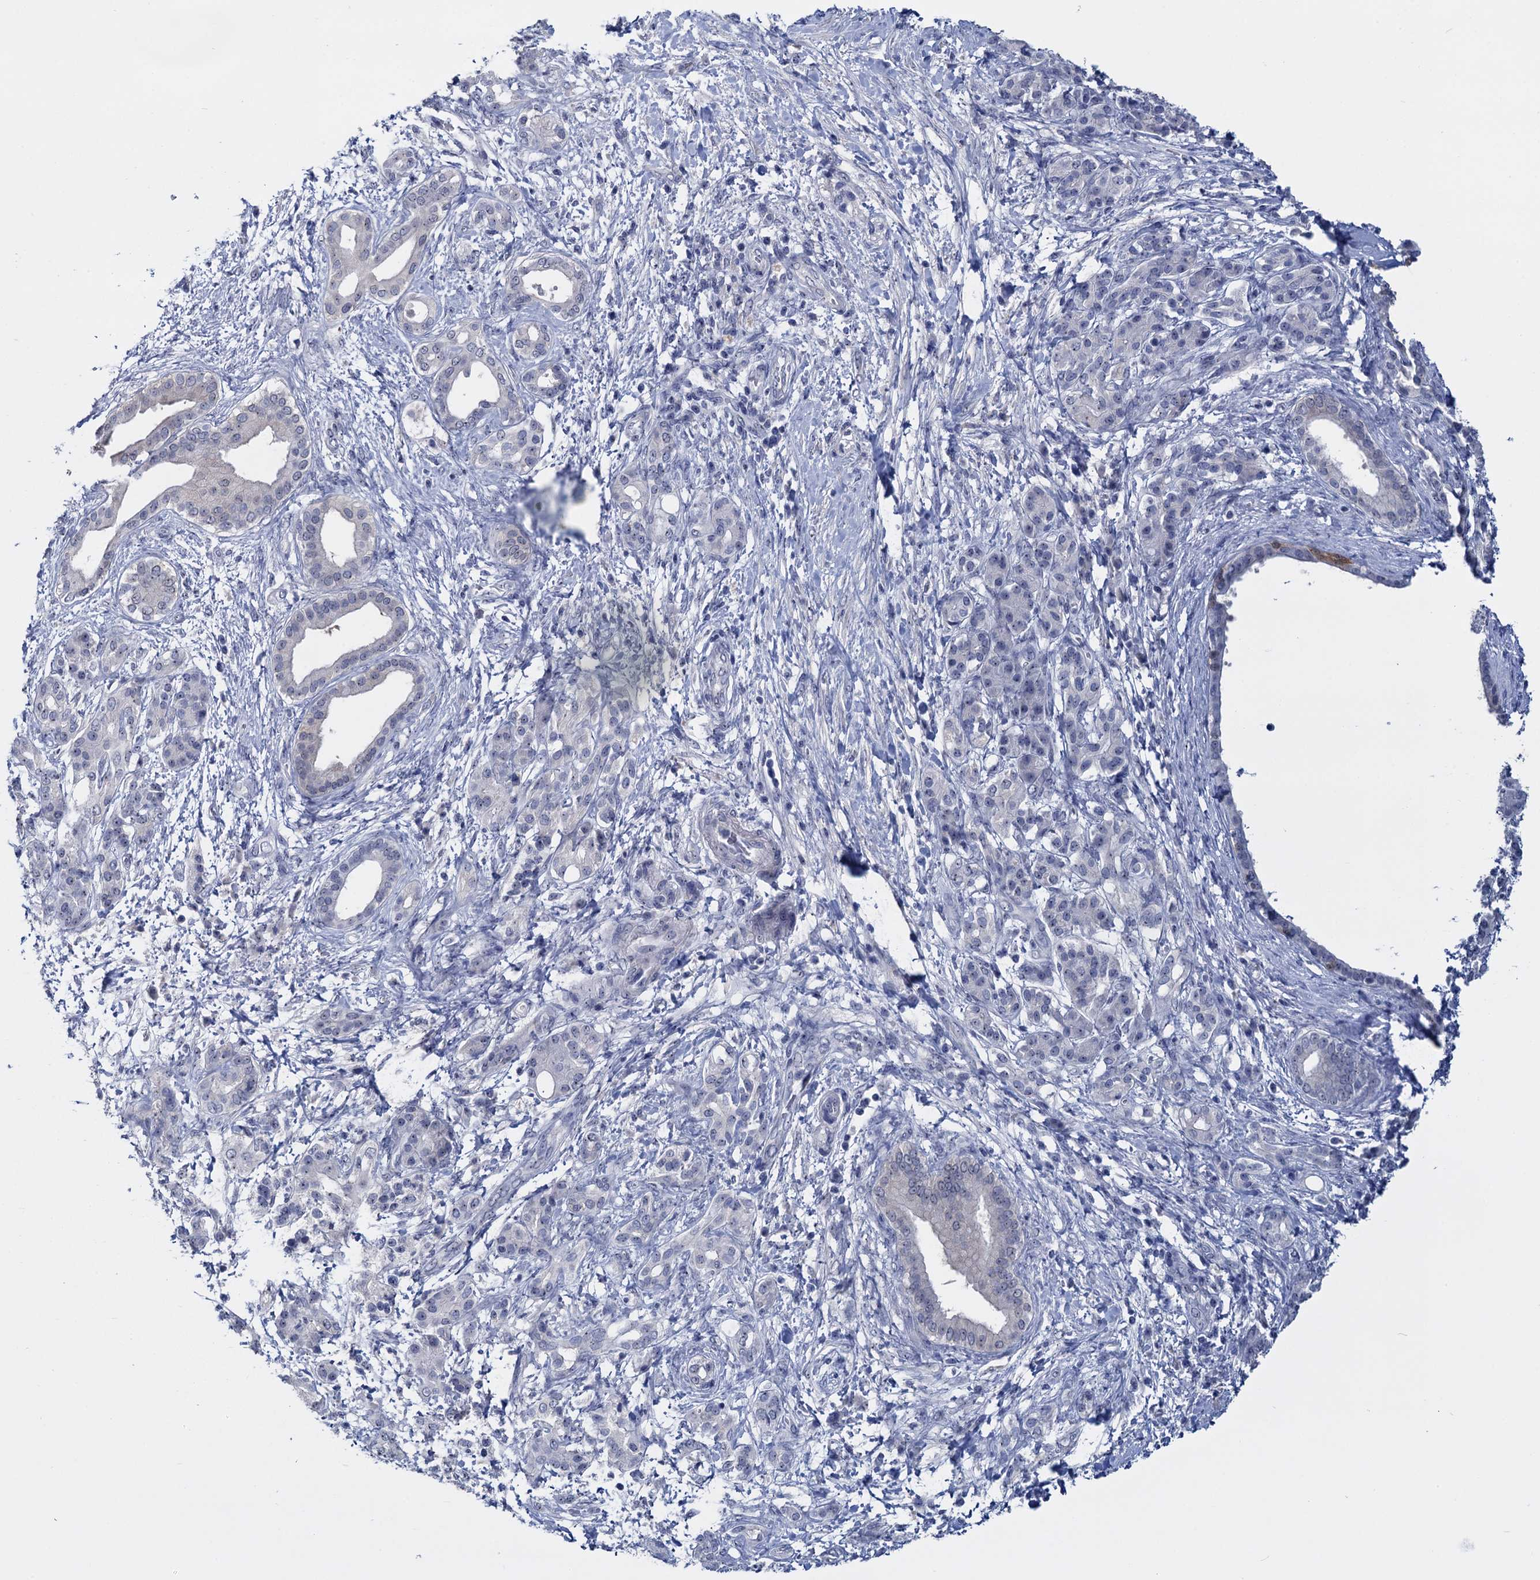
{"staining": {"intensity": "negative", "quantity": "none", "location": "none"}, "tissue": "pancreatic cancer", "cell_type": "Tumor cells", "image_type": "cancer", "snomed": [{"axis": "morphology", "description": "Adenocarcinoma, NOS"}, {"axis": "topography", "description": "Pancreas"}], "caption": "DAB (3,3'-diaminobenzidine) immunohistochemical staining of human pancreatic adenocarcinoma demonstrates no significant staining in tumor cells.", "gene": "SFN", "patient": {"sex": "female", "age": 55}}